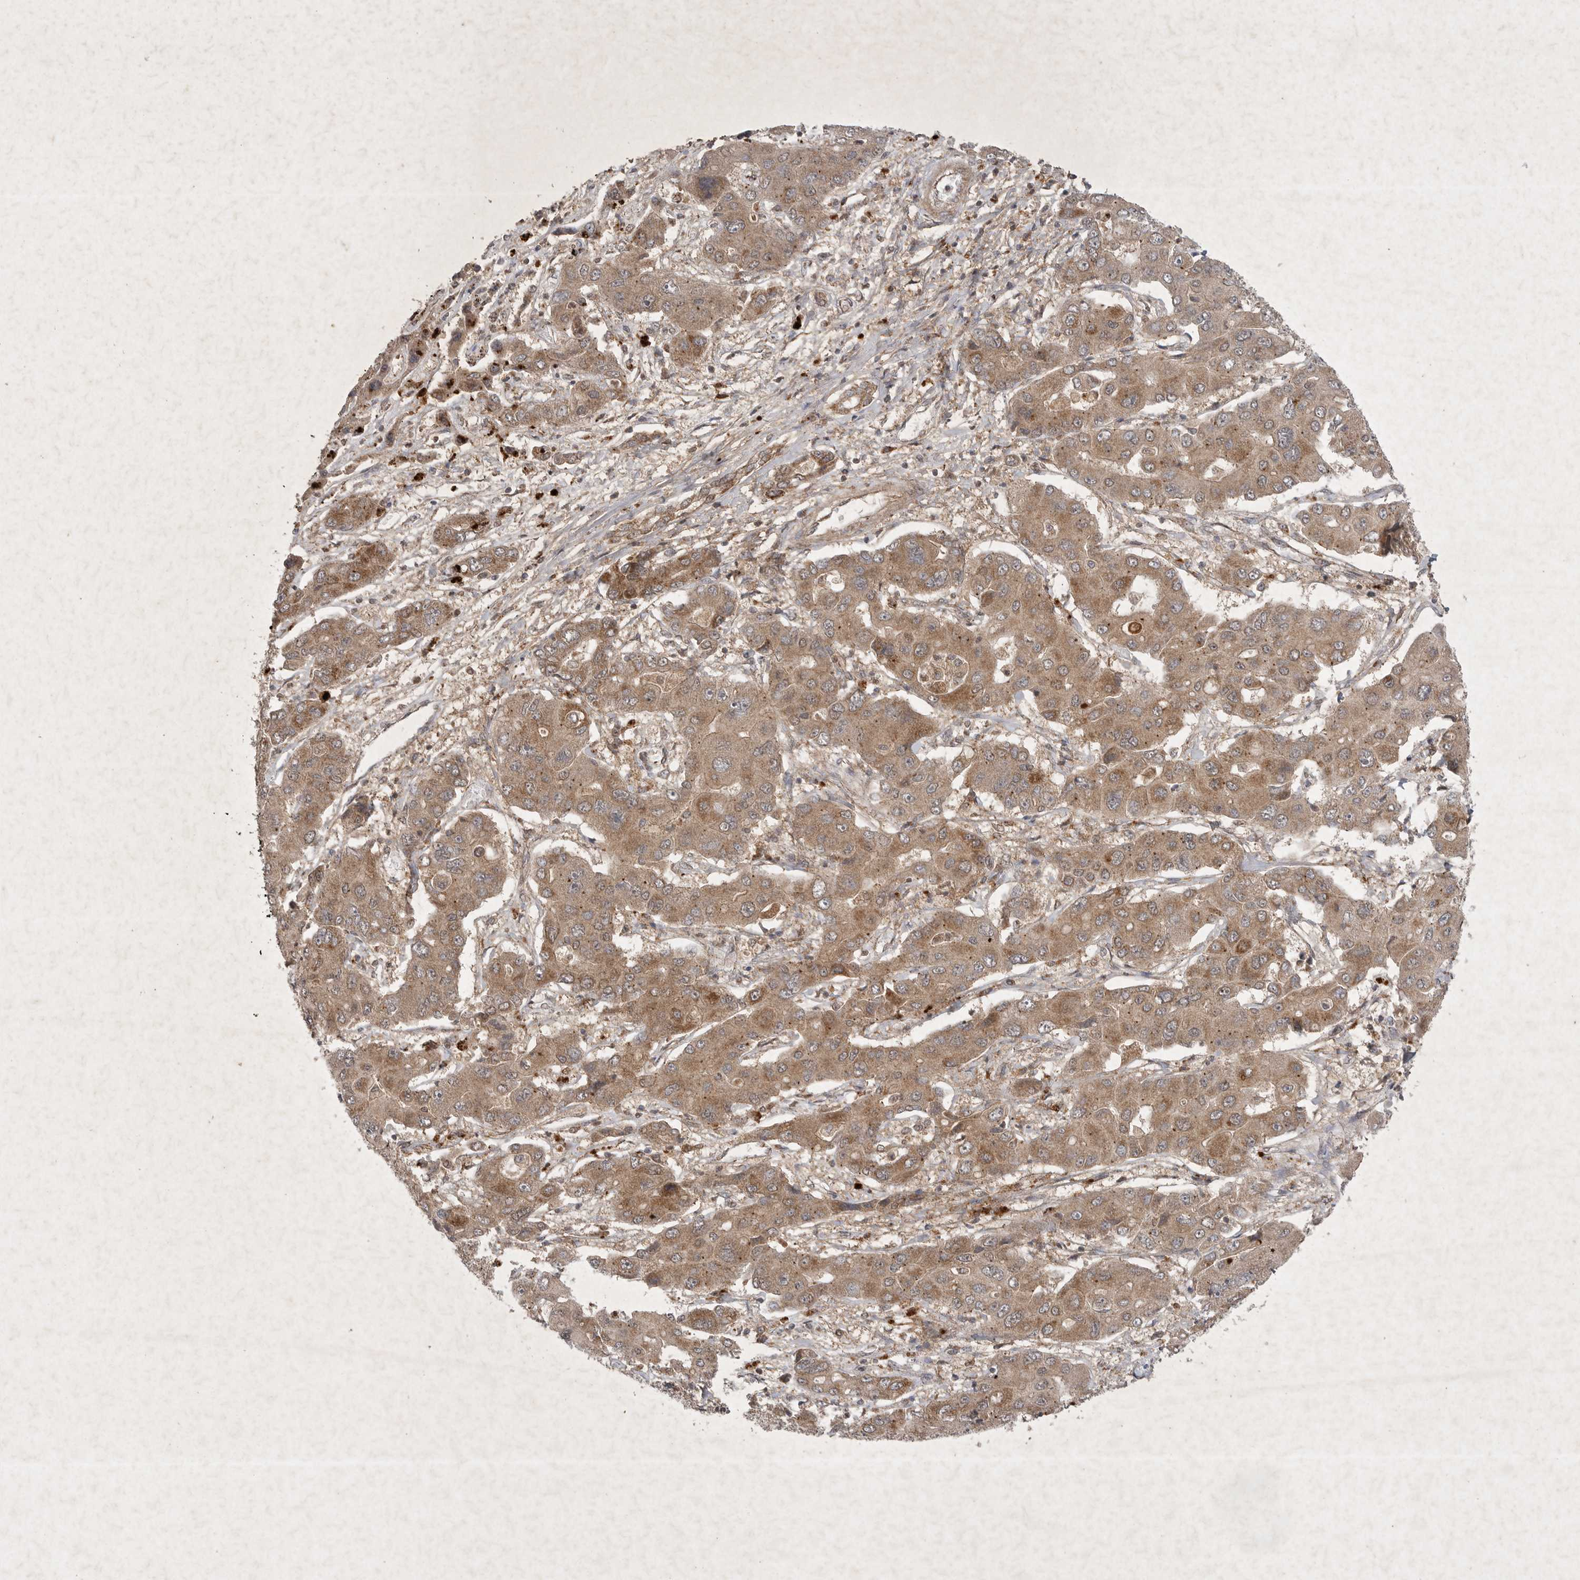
{"staining": {"intensity": "moderate", "quantity": ">75%", "location": "cytoplasmic/membranous"}, "tissue": "liver cancer", "cell_type": "Tumor cells", "image_type": "cancer", "snomed": [{"axis": "morphology", "description": "Cholangiocarcinoma"}, {"axis": "topography", "description": "Liver"}], "caption": "A micrograph of liver cancer stained for a protein exhibits moderate cytoplasmic/membranous brown staining in tumor cells.", "gene": "DDR1", "patient": {"sex": "male", "age": 67}}